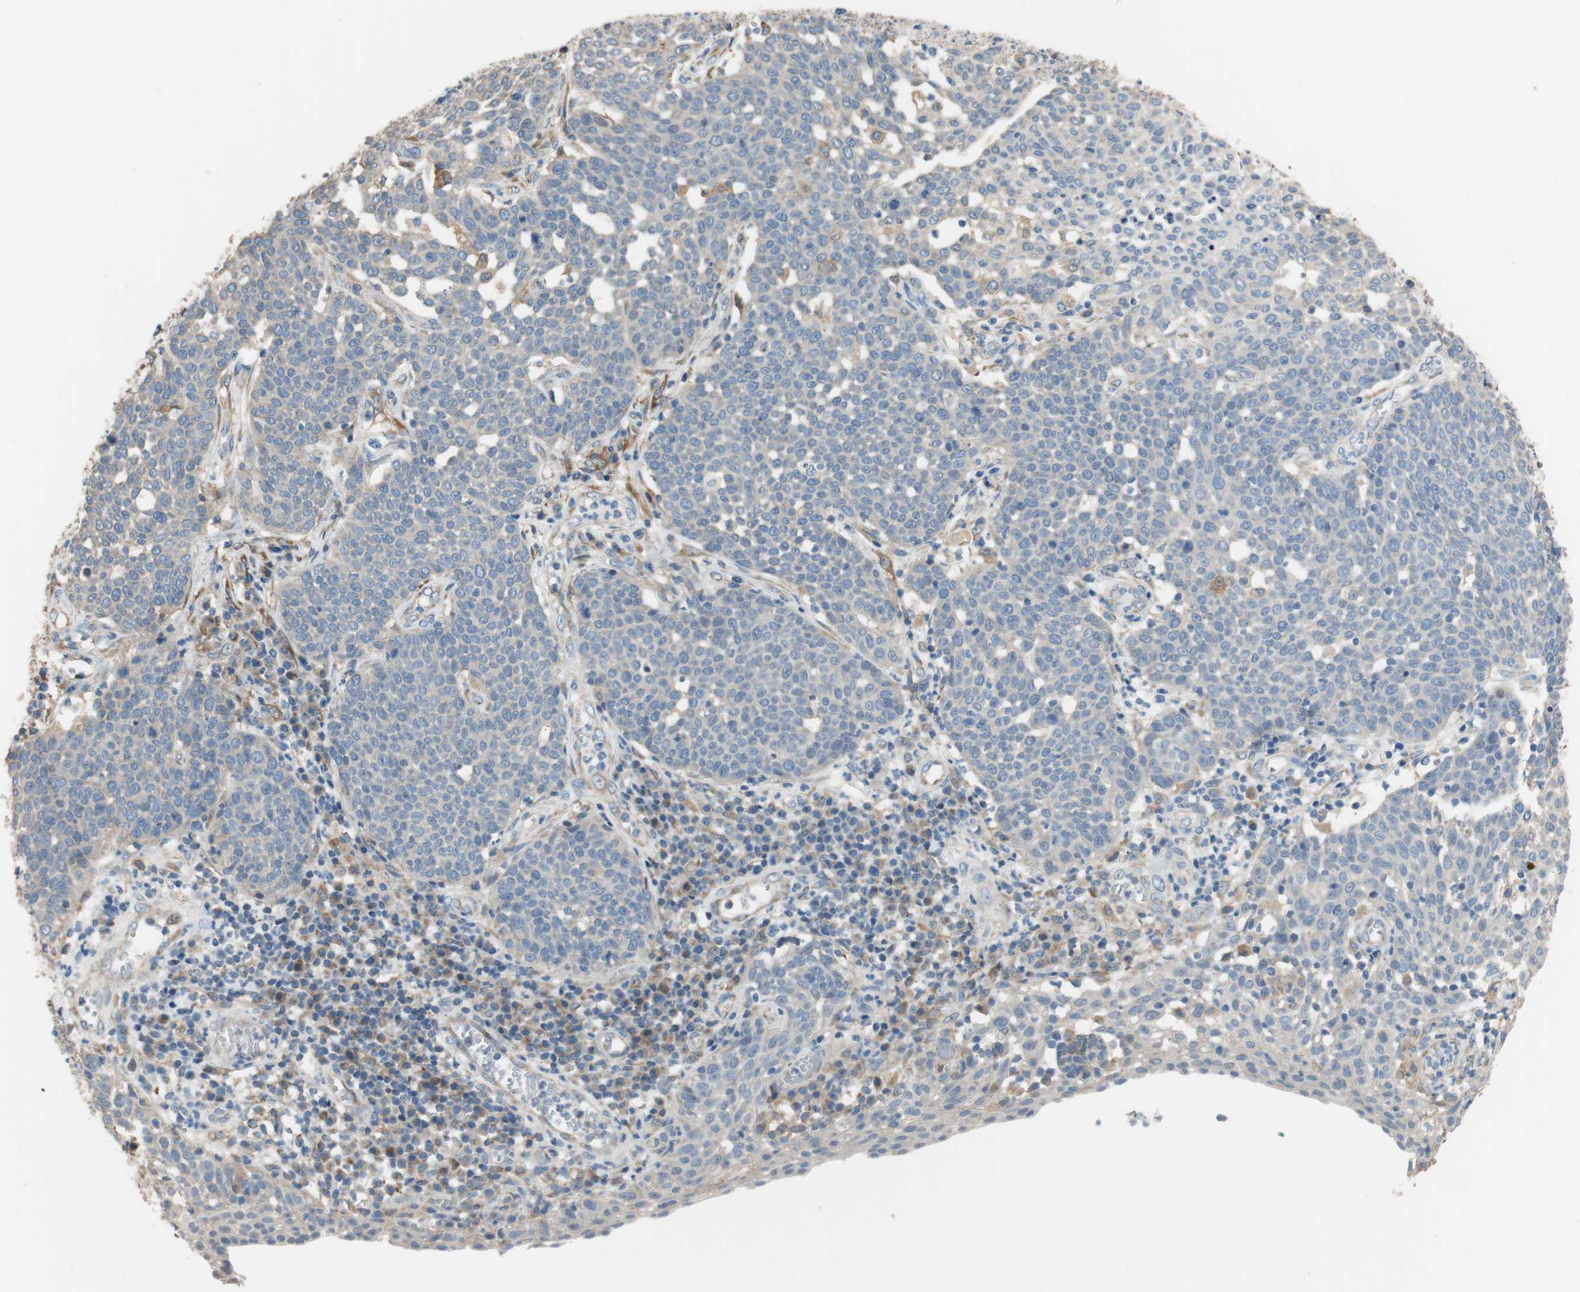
{"staining": {"intensity": "weak", "quantity": ">75%", "location": "cytoplasmic/membranous"}, "tissue": "cervical cancer", "cell_type": "Tumor cells", "image_type": "cancer", "snomed": [{"axis": "morphology", "description": "Squamous cell carcinoma, NOS"}, {"axis": "topography", "description": "Cervix"}], "caption": "DAB (3,3'-diaminobenzidine) immunohistochemical staining of squamous cell carcinoma (cervical) demonstrates weak cytoplasmic/membranous protein staining in about >75% of tumor cells.", "gene": "ALDH1A2", "patient": {"sex": "female", "age": 34}}